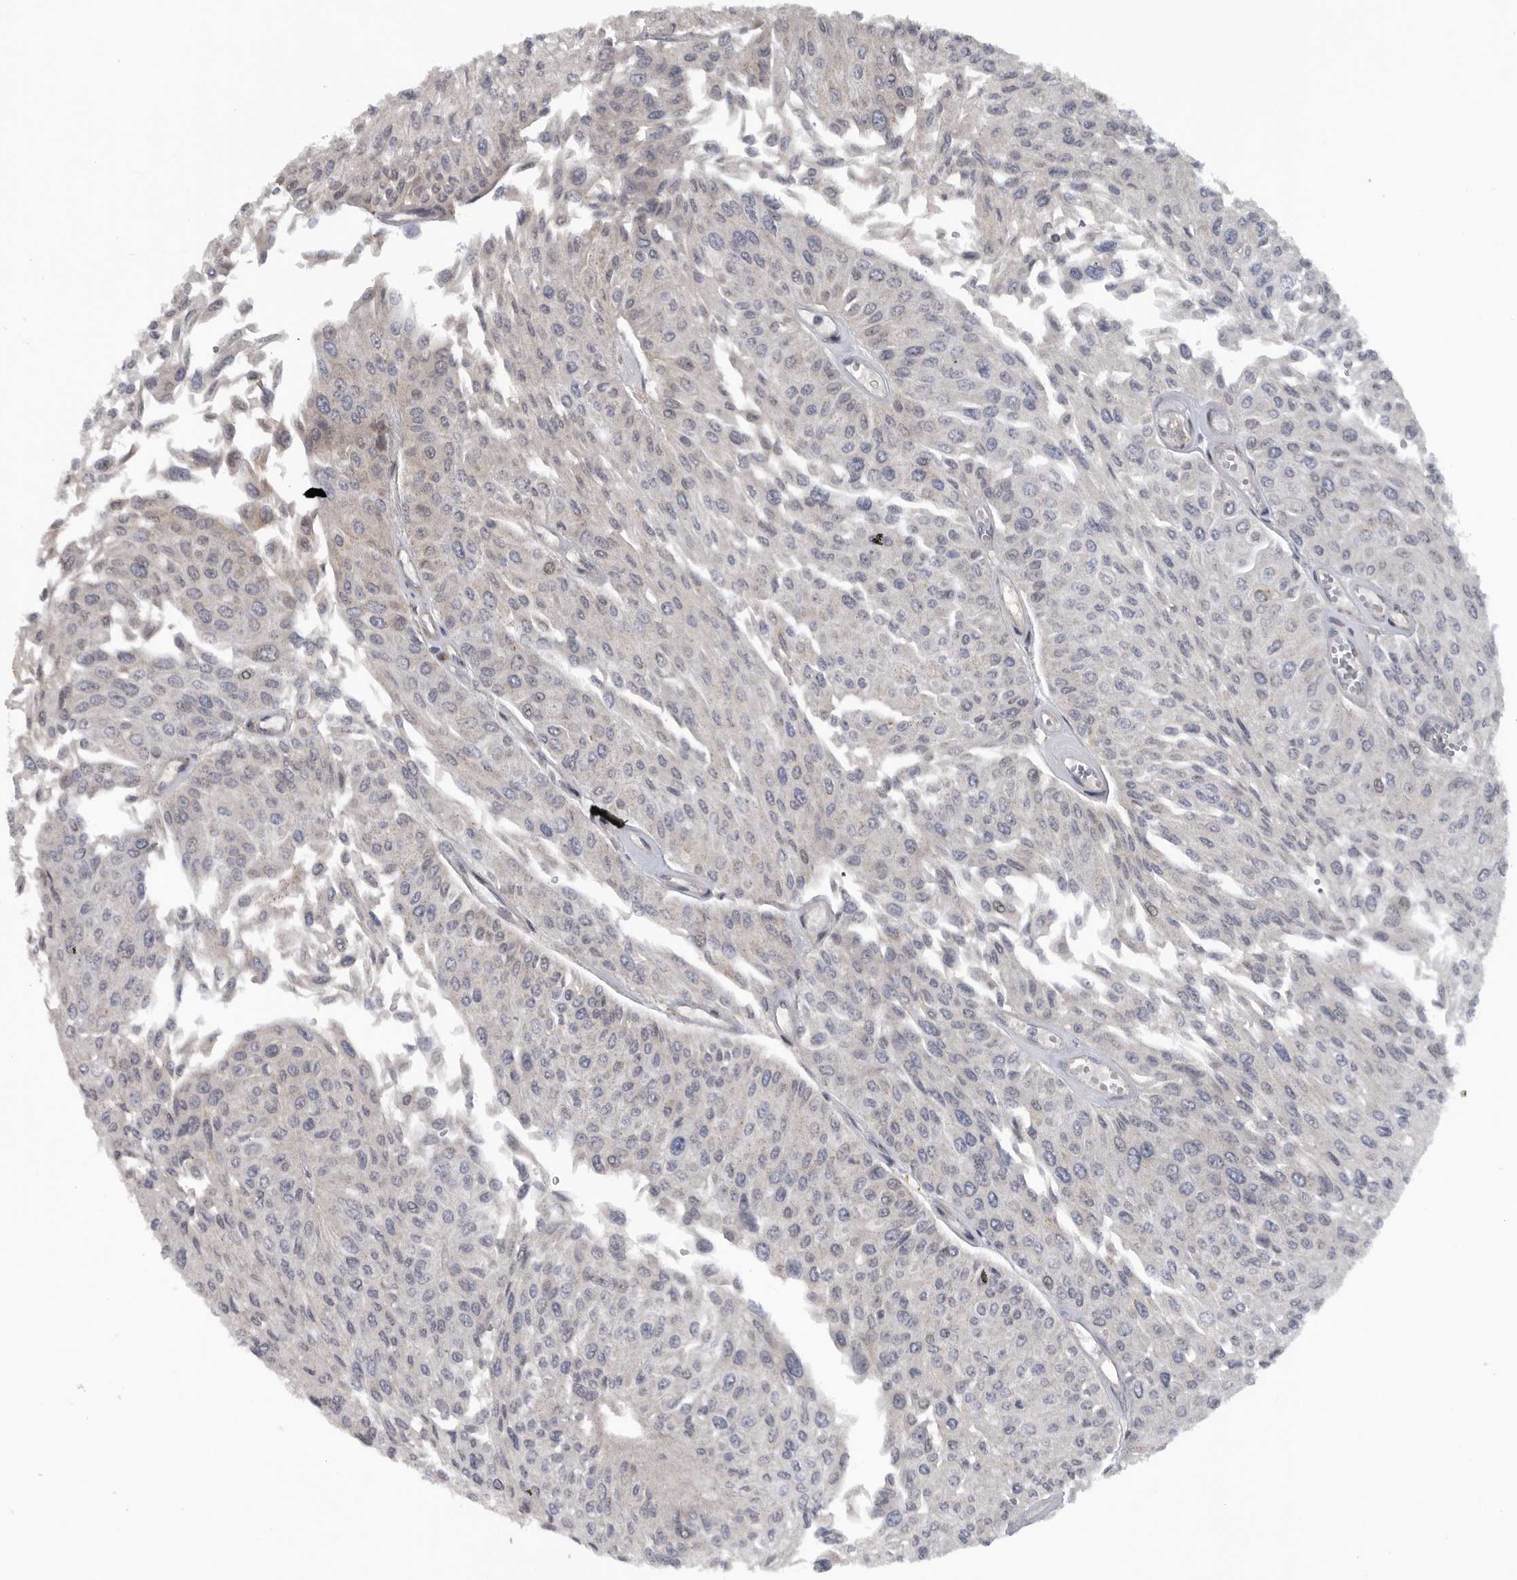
{"staining": {"intensity": "negative", "quantity": "none", "location": "none"}, "tissue": "urothelial cancer", "cell_type": "Tumor cells", "image_type": "cancer", "snomed": [{"axis": "morphology", "description": "Urothelial carcinoma, Low grade"}, {"axis": "topography", "description": "Urinary bladder"}], "caption": "This is an IHC histopathology image of human urothelial carcinoma (low-grade). There is no staining in tumor cells.", "gene": "TMPRSS11F", "patient": {"sex": "male", "age": 67}}